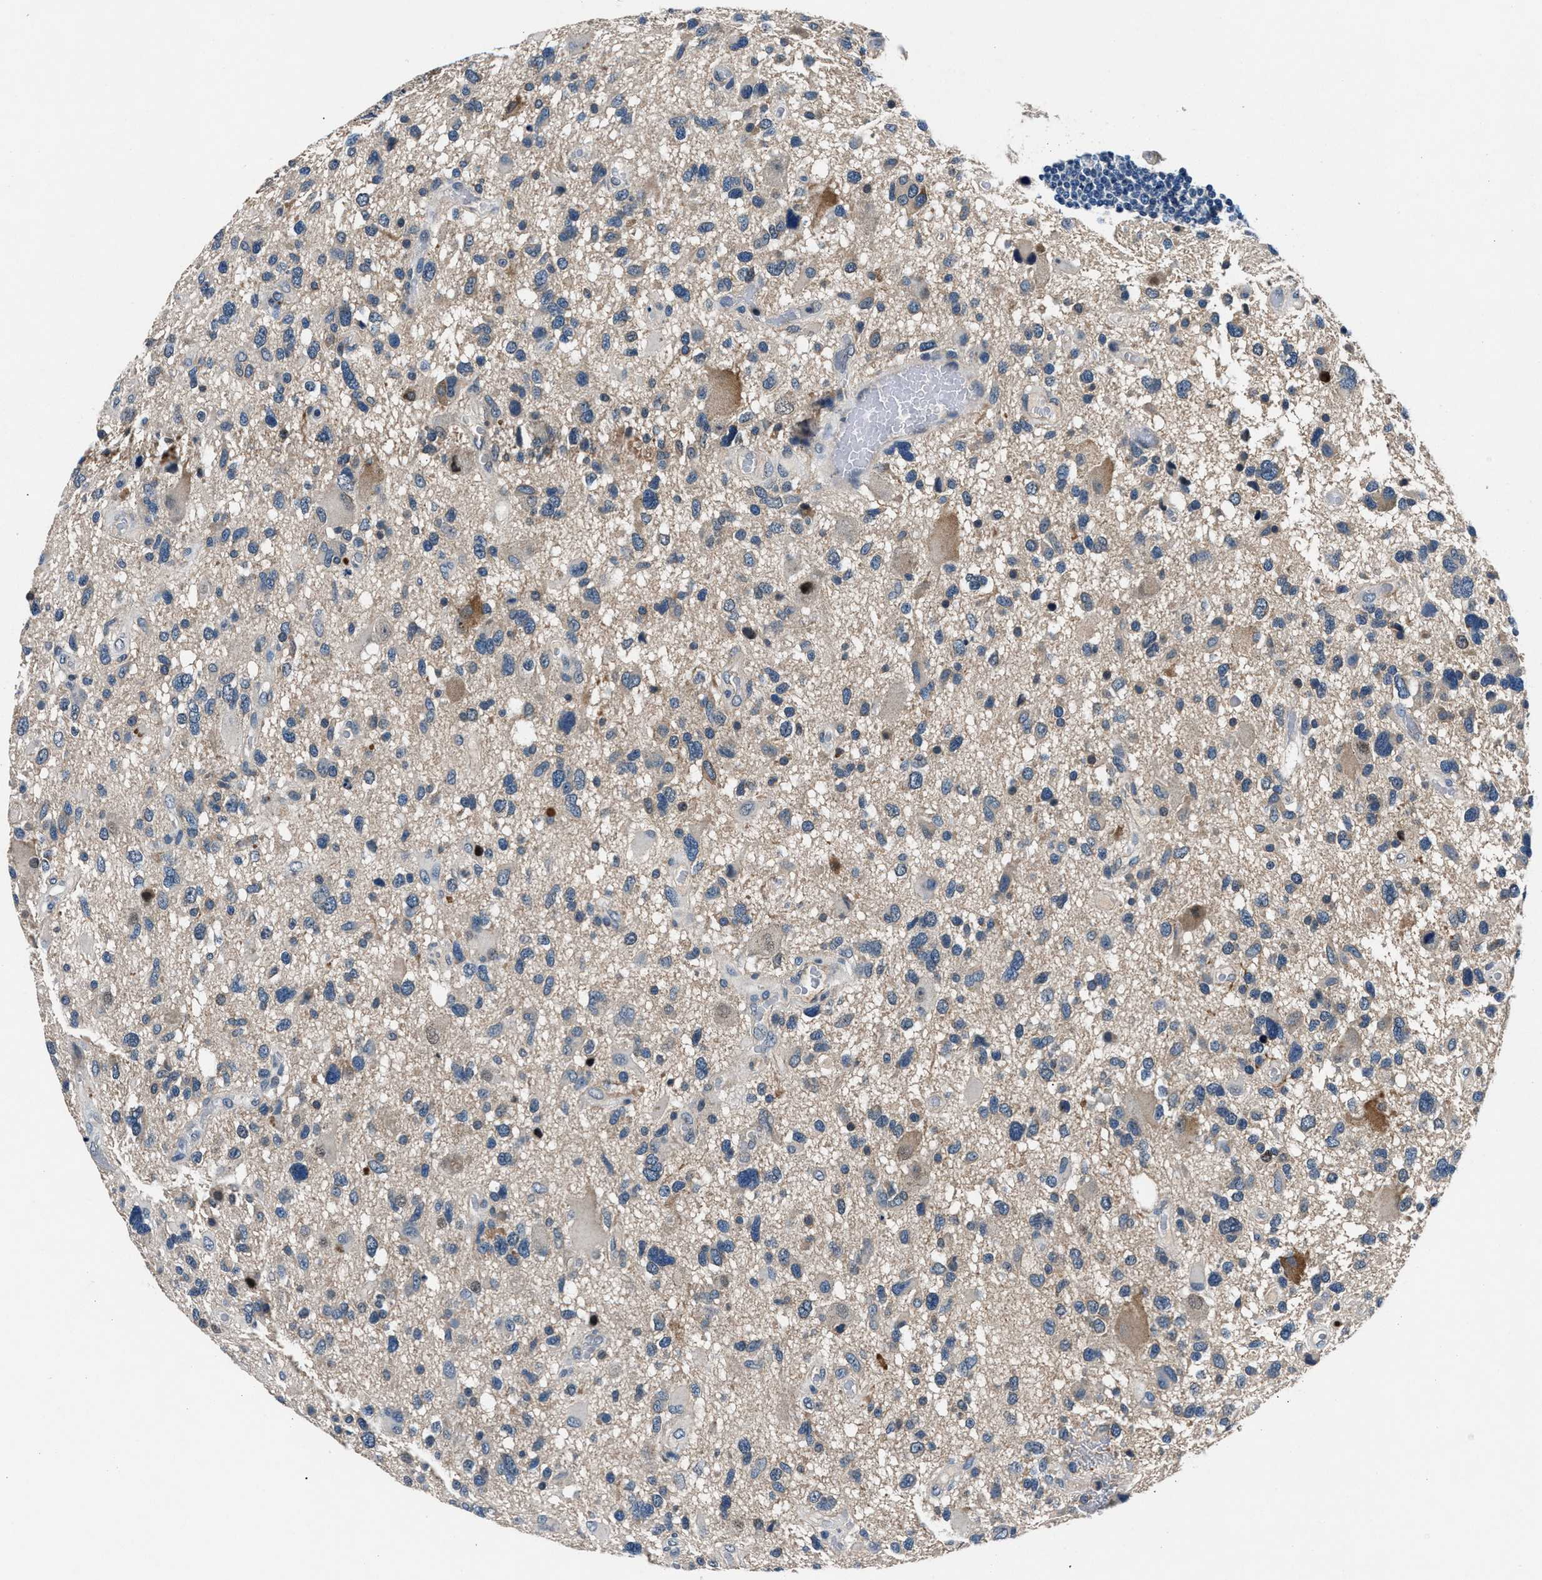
{"staining": {"intensity": "moderate", "quantity": "<25%", "location": "cytoplasmic/membranous"}, "tissue": "glioma", "cell_type": "Tumor cells", "image_type": "cancer", "snomed": [{"axis": "morphology", "description": "Glioma, malignant, High grade"}, {"axis": "topography", "description": "Brain"}], "caption": "IHC (DAB (3,3'-diaminobenzidine)) staining of human glioma demonstrates moderate cytoplasmic/membranous protein positivity in about <25% of tumor cells. (DAB (3,3'-diaminobenzidine) IHC with brightfield microscopy, high magnification).", "gene": "DENND6B", "patient": {"sex": "male", "age": 33}}